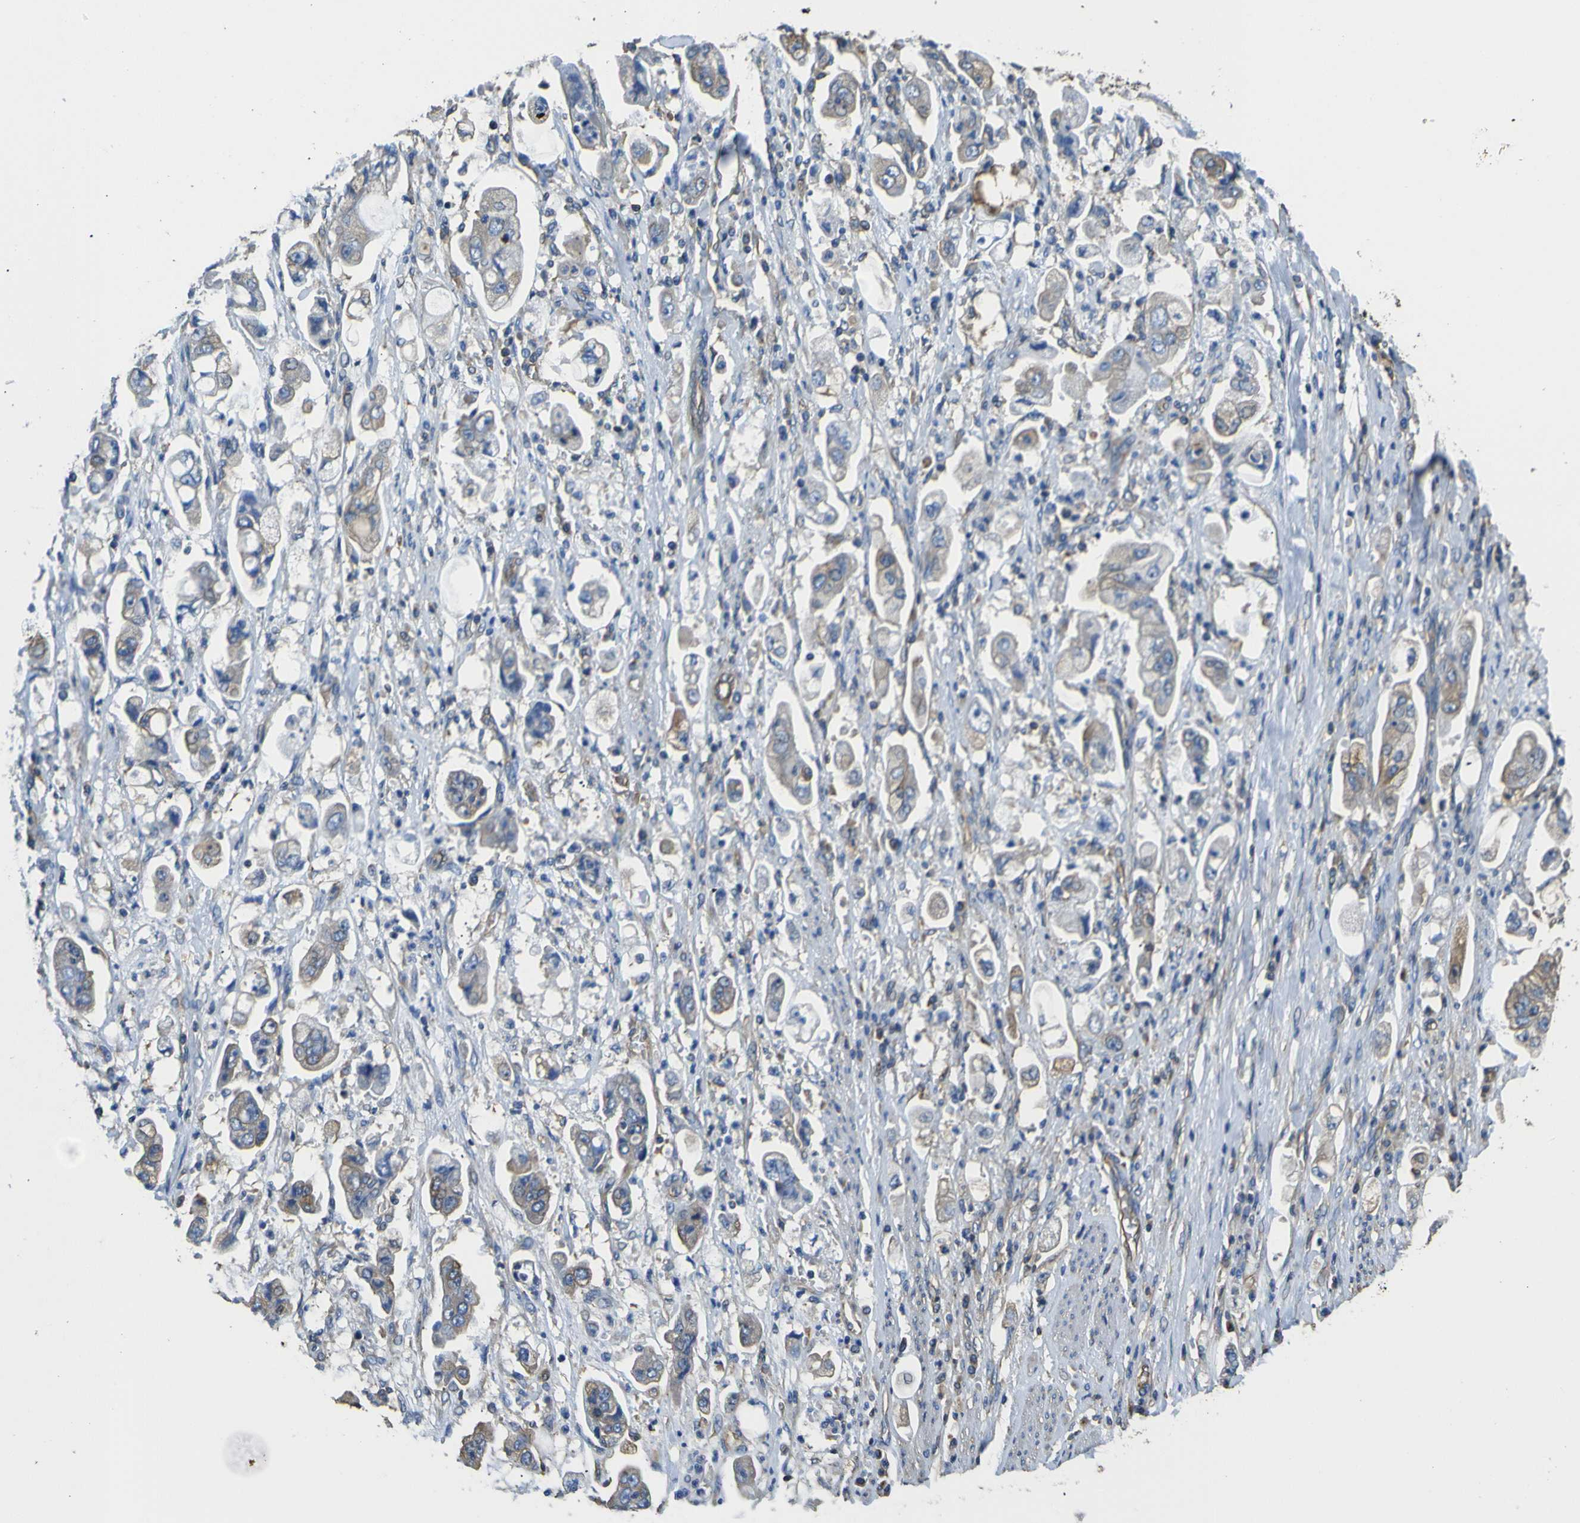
{"staining": {"intensity": "weak", "quantity": ">75%", "location": "cytoplasmic/membranous"}, "tissue": "stomach cancer", "cell_type": "Tumor cells", "image_type": "cancer", "snomed": [{"axis": "morphology", "description": "Adenocarcinoma, NOS"}, {"axis": "topography", "description": "Stomach"}], "caption": "Immunohistochemical staining of stomach cancer exhibits low levels of weak cytoplasmic/membranous protein staining in approximately >75% of tumor cells.", "gene": "TUBB", "patient": {"sex": "male", "age": 62}}